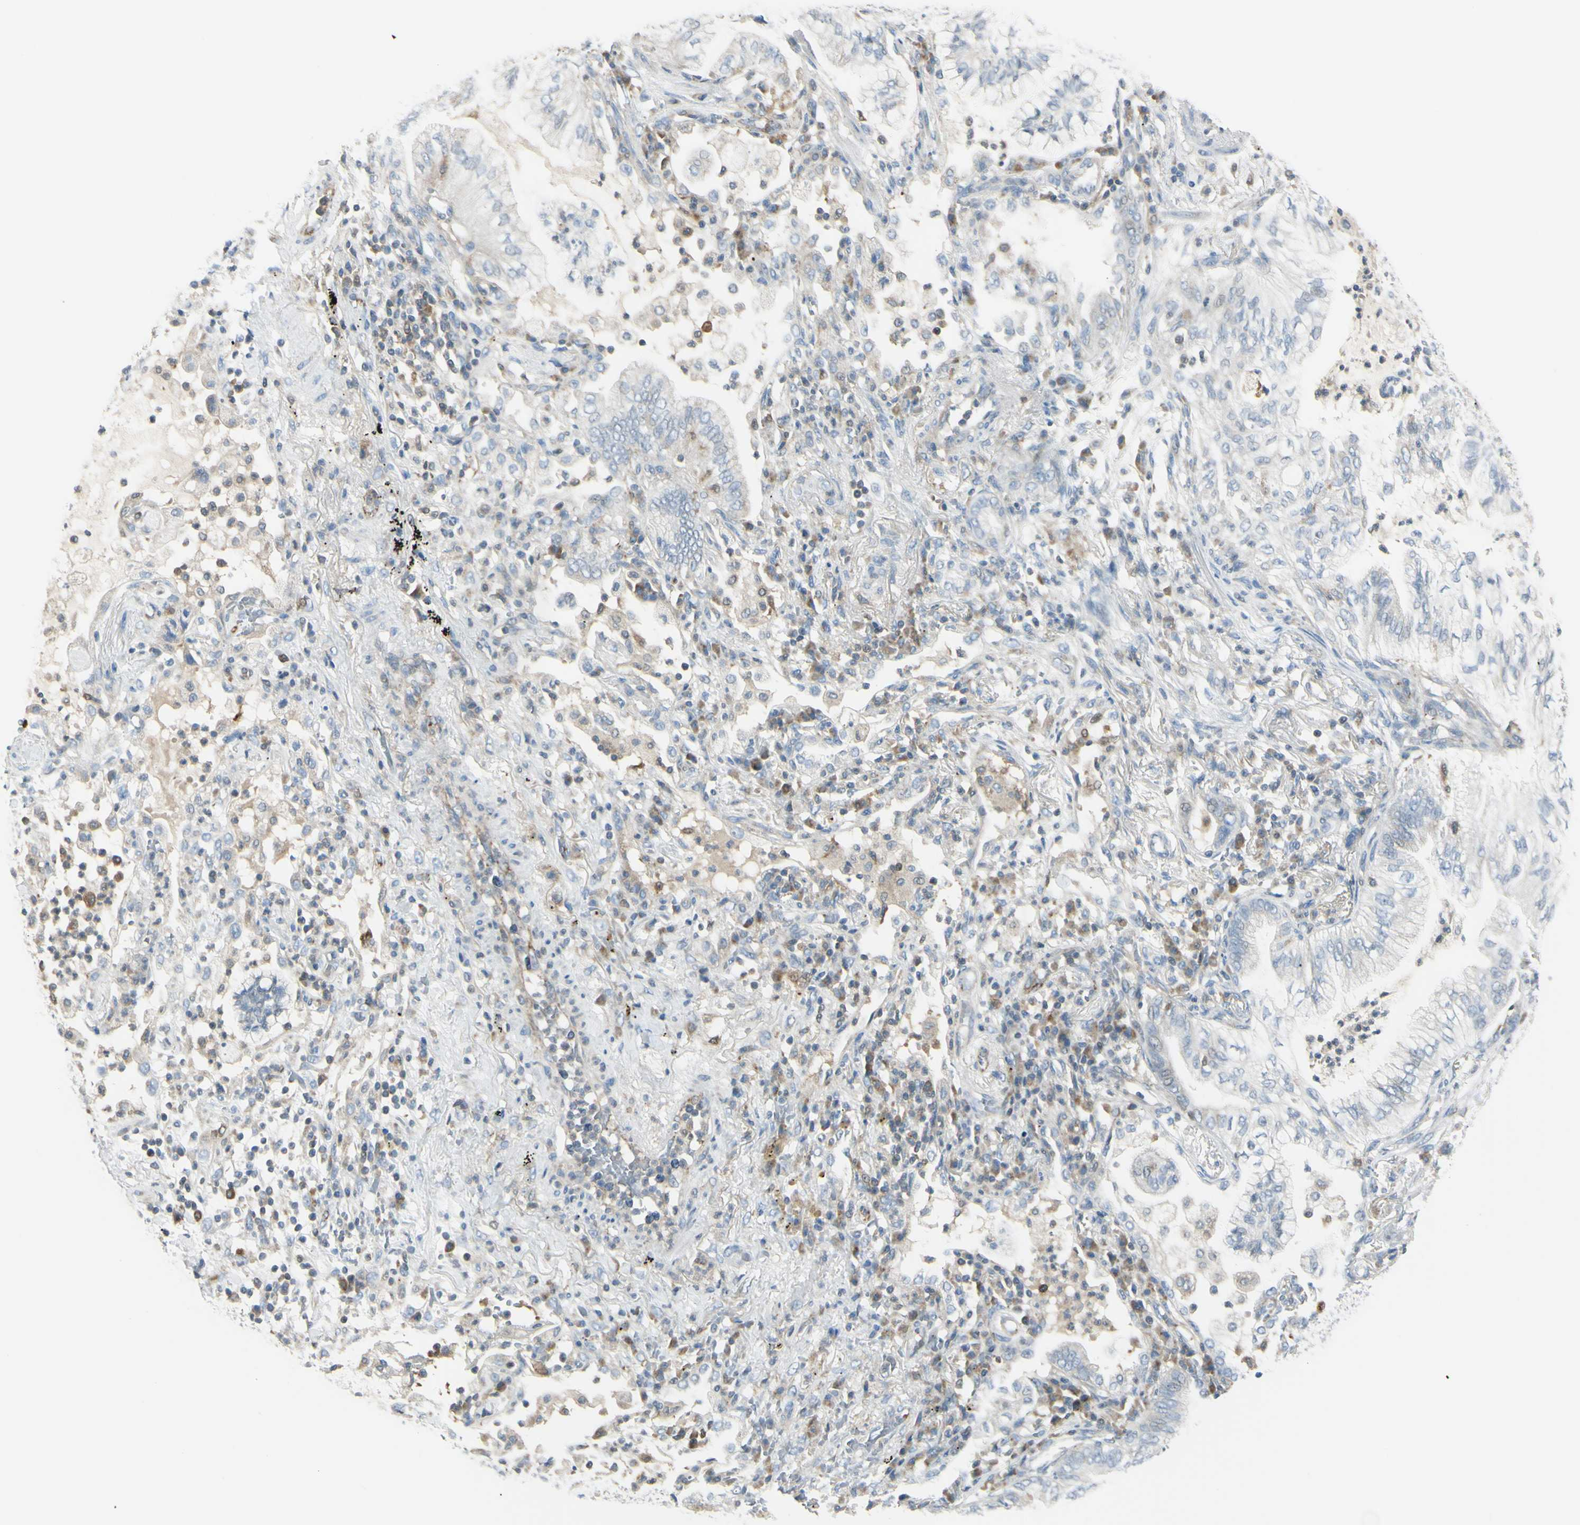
{"staining": {"intensity": "weak", "quantity": ">75%", "location": "cytoplasmic/membranous"}, "tissue": "lung cancer", "cell_type": "Tumor cells", "image_type": "cancer", "snomed": [{"axis": "morphology", "description": "Normal tissue, NOS"}, {"axis": "morphology", "description": "Adenocarcinoma, NOS"}, {"axis": "topography", "description": "Bronchus"}, {"axis": "topography", "description": "Lung"}], "caption": "IHC micrograph of human adenocarcinoma (lung) stained for a protein (brown), which exhibits low levels of weak cytoplasmic/membranous expression in approximately >75% of tumor cells.", "gene": "CYRIB", "patient": {"sex": "female", "age": 70}}